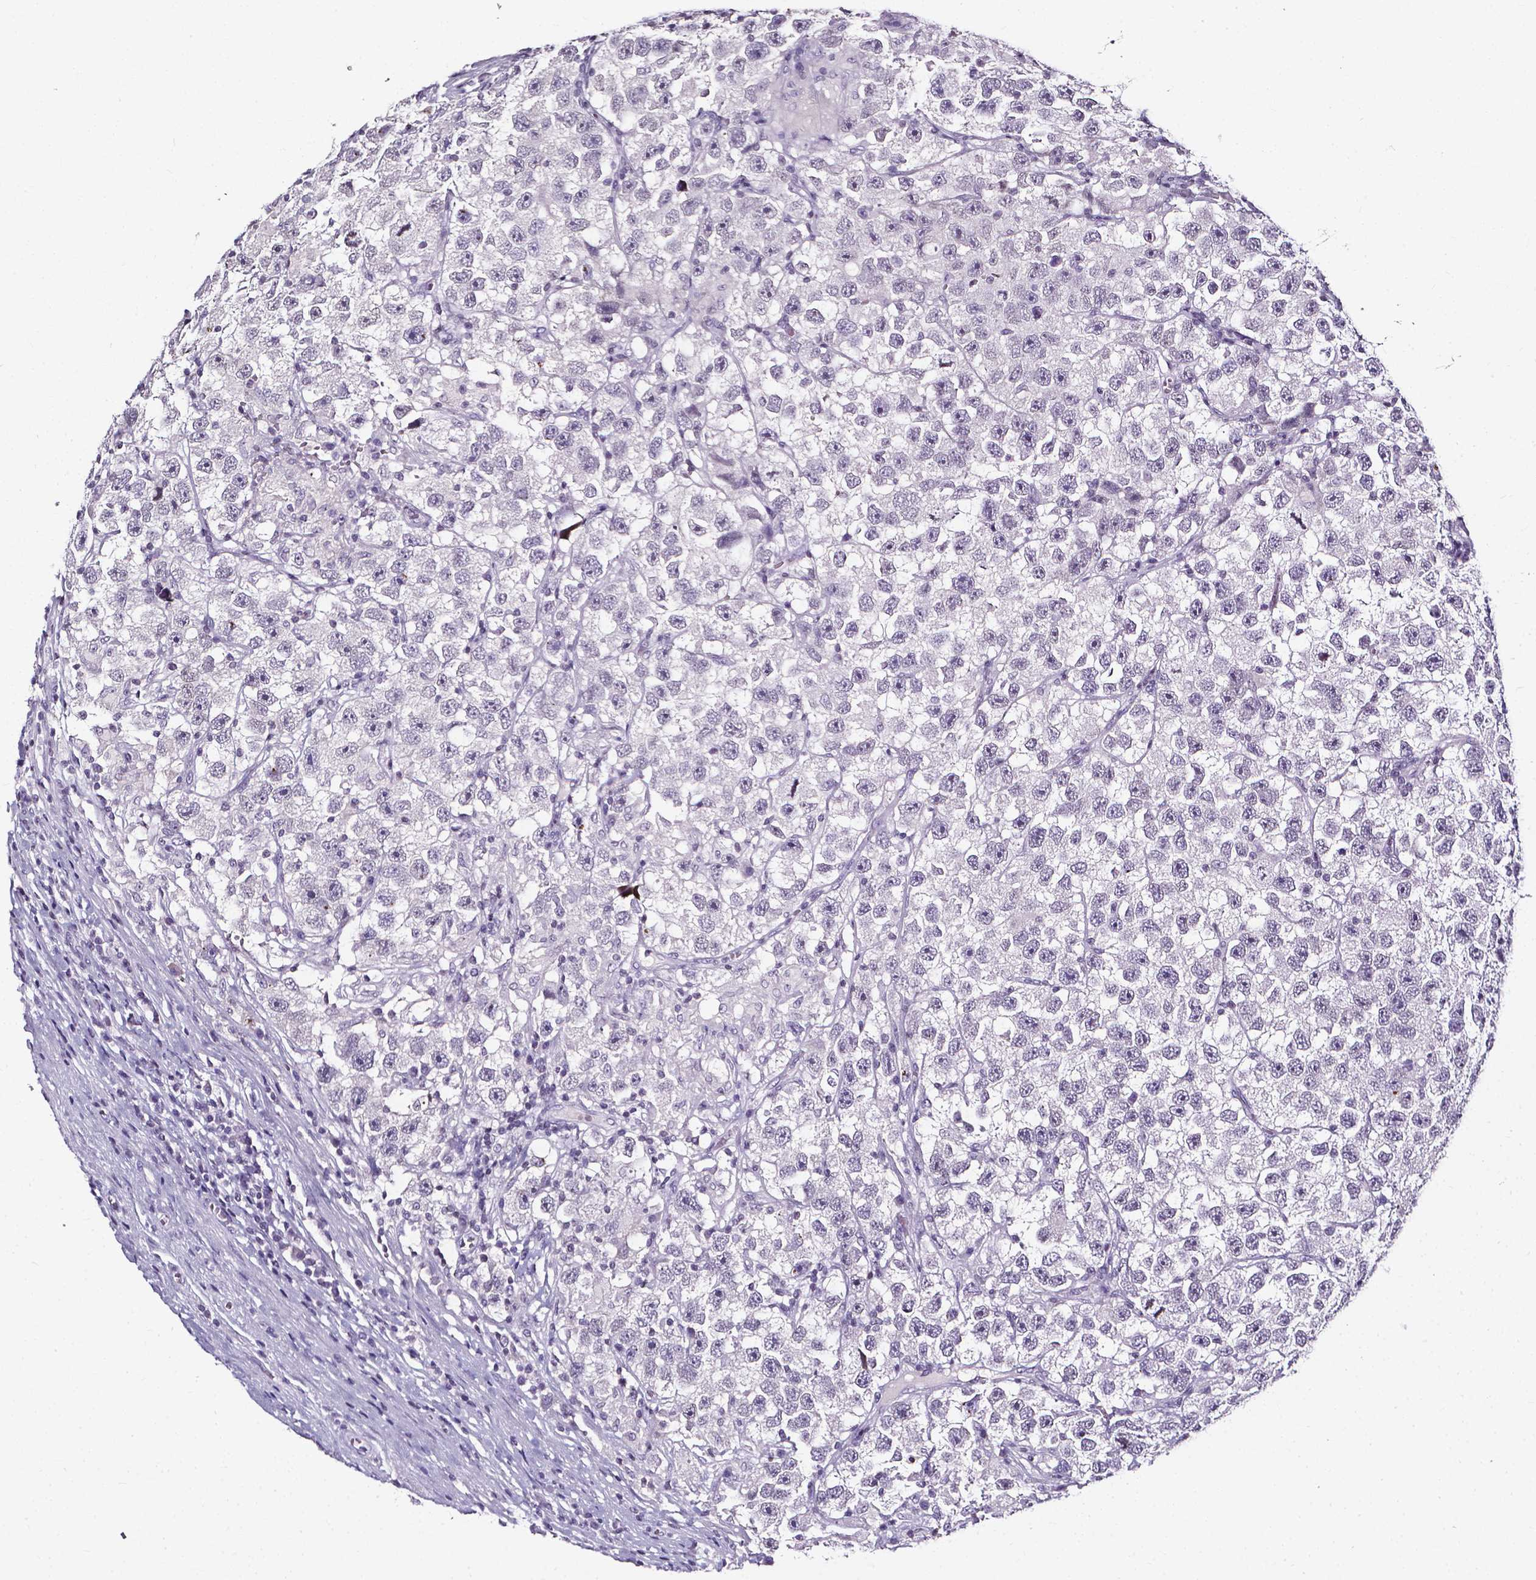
{"staining": {"intensity": "negative", "quantity": "none", "location": "none"}, "tissue": "testis cancer", "cell_type": "Tumor cells", "image_type": "cancer", "snomed": [{"axis": "morphology", "description": "Seminoma, NOS"}, {"axis": "topography", "description": "Testis"}], "caption": "A high-resolution image shows immunohistochemistry staining of testis seminoma, which demonstrates no significant expression in tumor cells. (DAB (3,3'-diaminobenzidine) immunohistochemistry (IHC), high magnification).", "gene": "AKR1B10", "patient": {"sex": "male", "age": 26}}